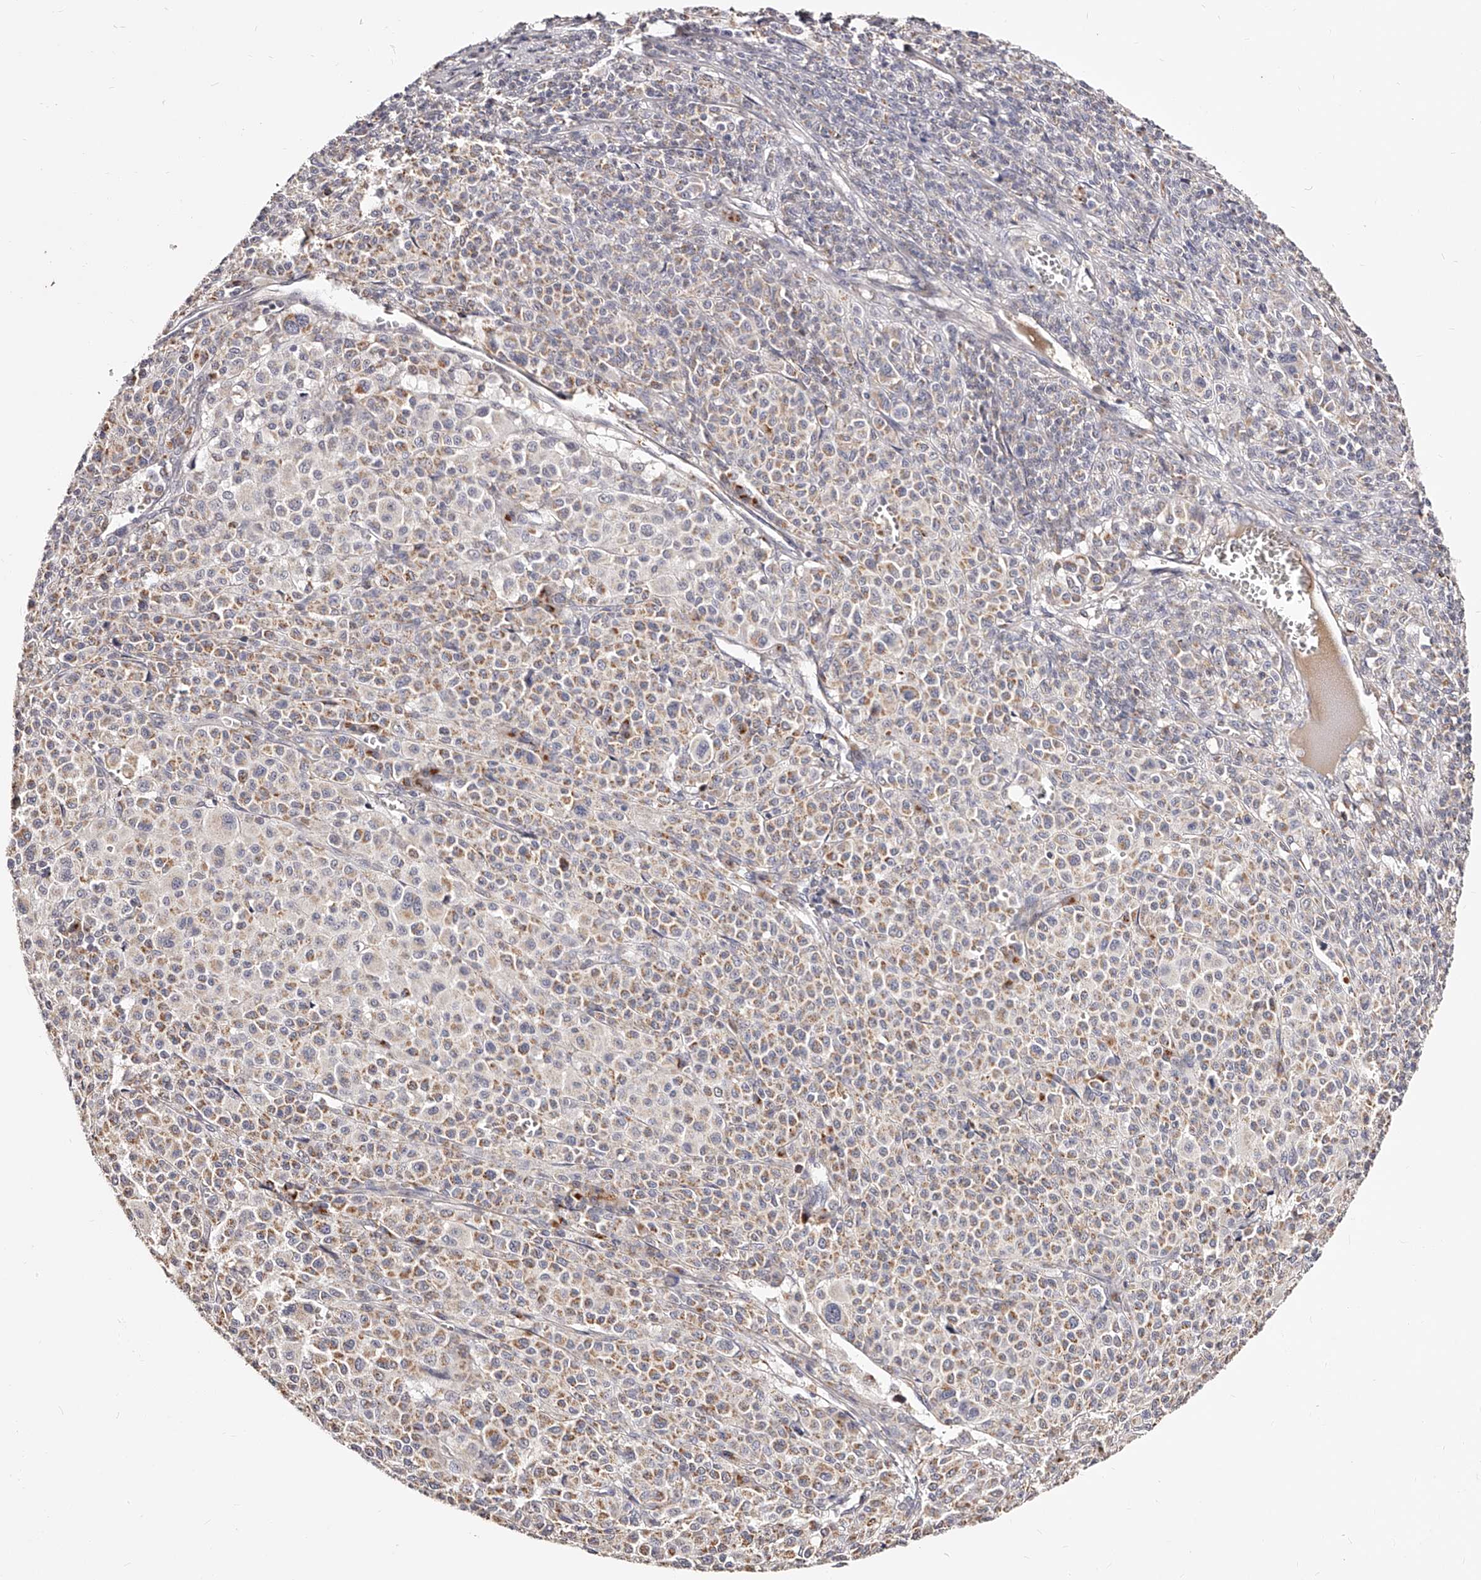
{"staining": {"intensity": "moderate", "quantity": ">75%", "location": "cytoplasmic/membranous"}, "tissue": "melanoma", "cell_type": "Tumor cells", "image_type": "cancer", "snomed": [{"axis": "morphology", "description": "Malignant melanoma, Metastatic site"}, {"axis": "topography", "description": "Skin"}], "caption": "Protein expression analysis of malignant melanoma (metastatic site) shows moderate cytoplasmic/membranous expression in approximately >75% of tumor cells.", "gene": "ZNF502", "patient": {"sex": "female", "age": 74}}